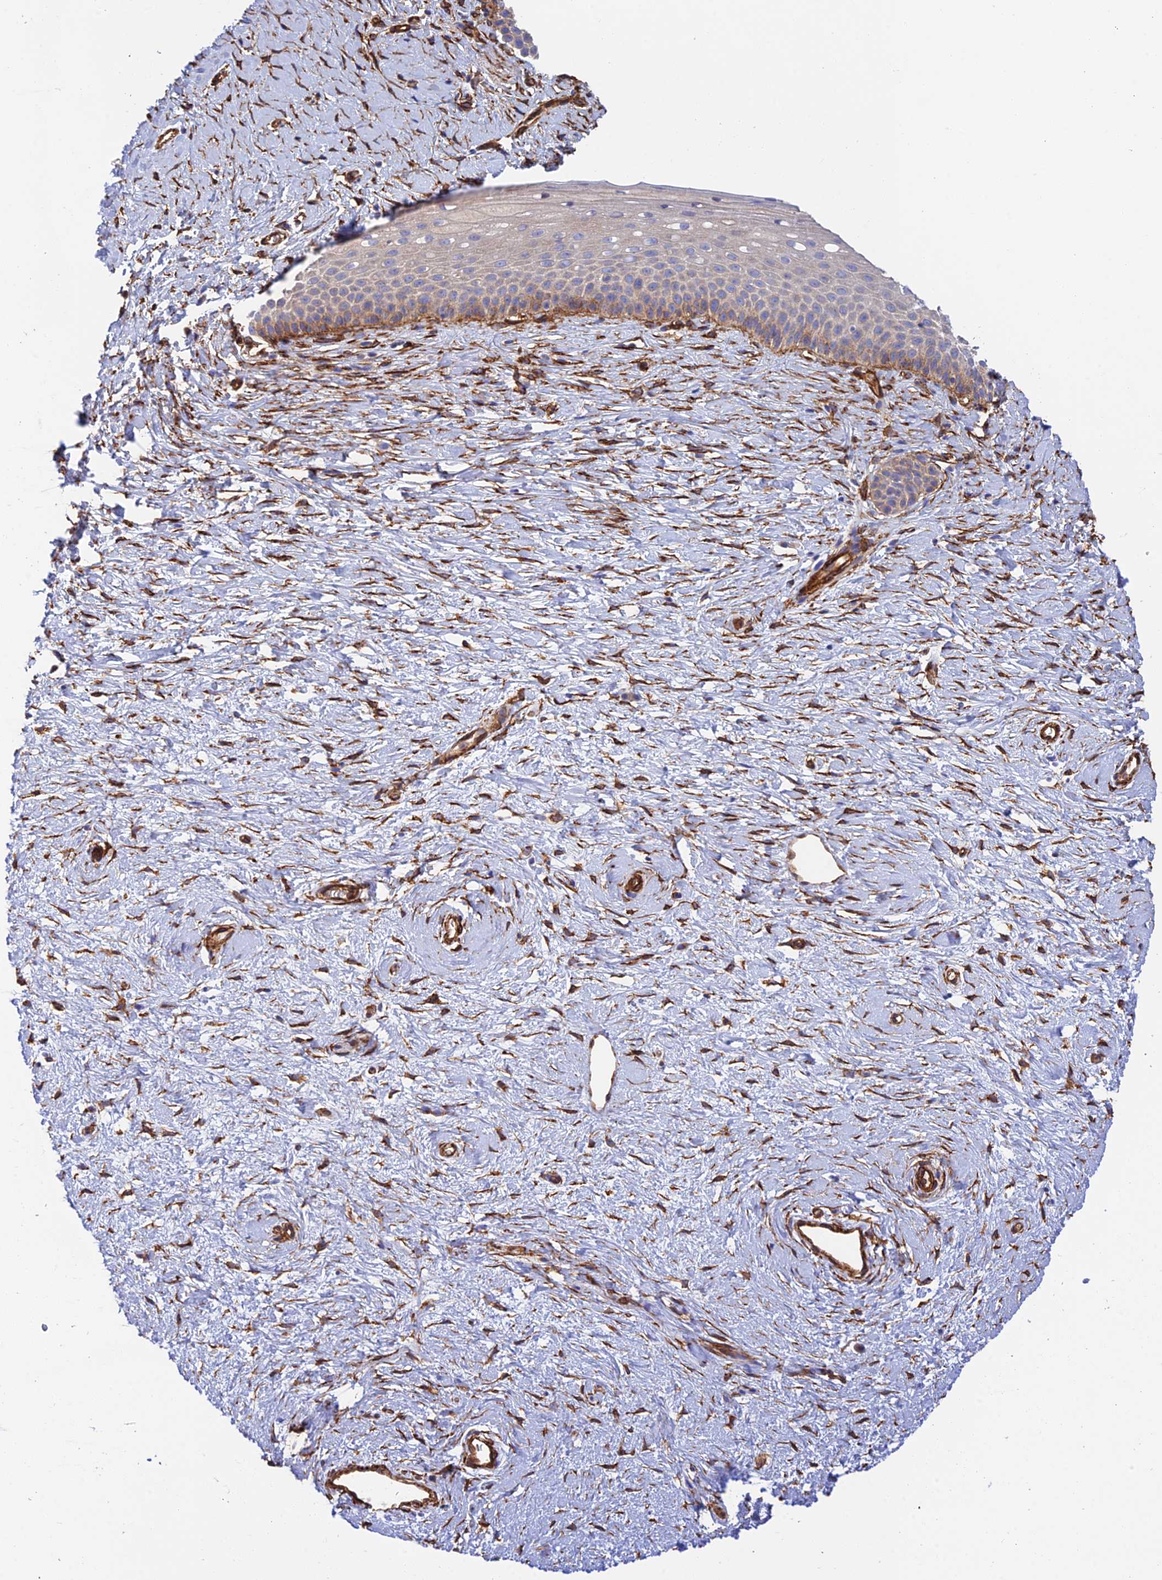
{"staining": {"intensity": "negative", "quantity": "none", "location": "none"}, "tissue": "cervix", "cell_type": "Glandular cells", "image_type": "normal", "snomed": [{"axis": "morphology", "description": "Normal tissue, NOS"}, {"axis": "topography", "description": "Cervix"}], "caption": "Immunohistochemistry photomicrograph of normal cervix: cervix stained with DAB exhibits no significant protein positivity in glandular cells. Nuclei are stained in blue.", "gene": "MYO9A", "patient": {"sex": "female", "age": 57}}